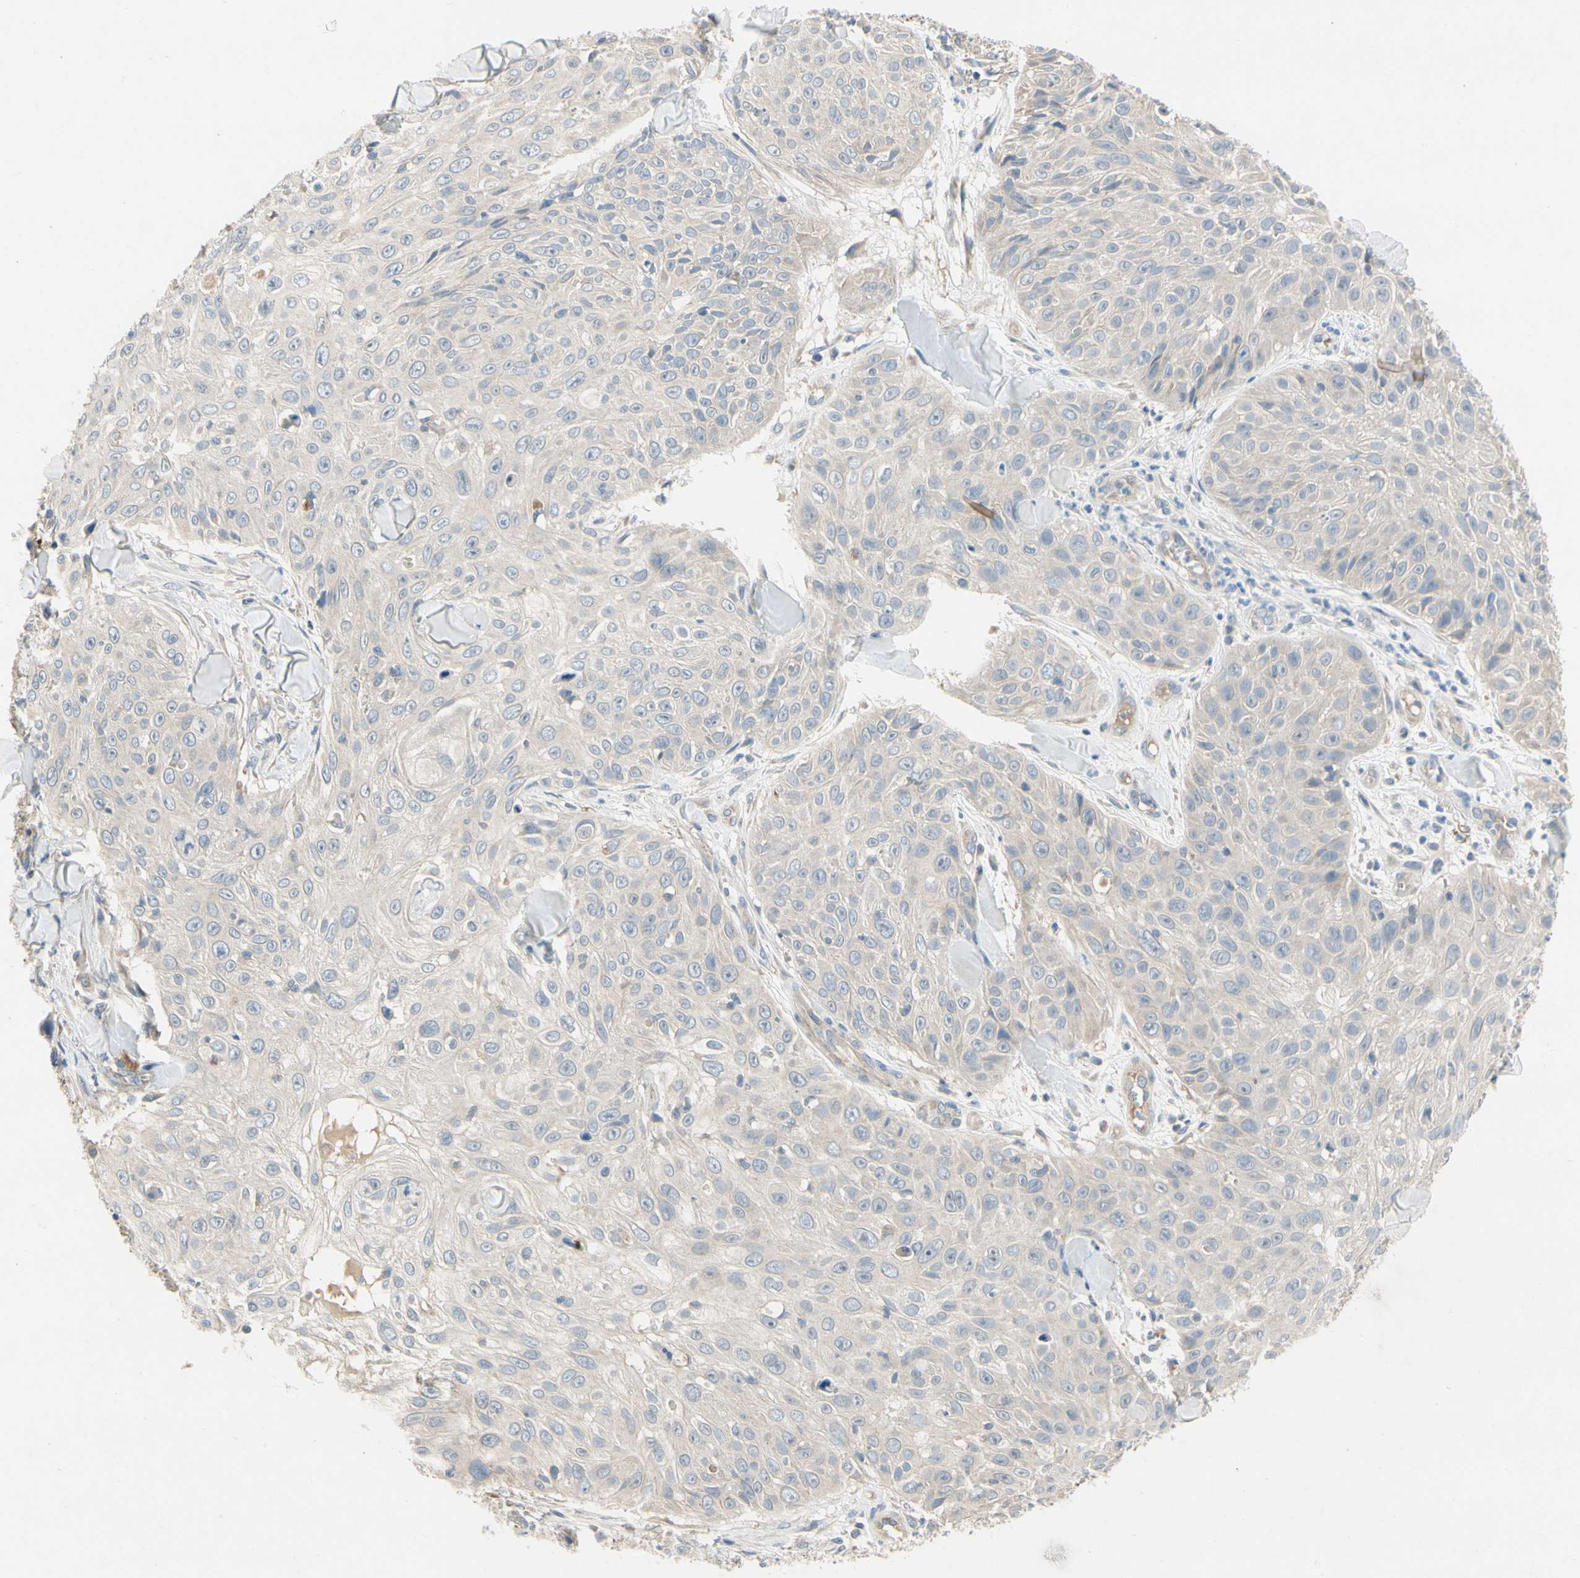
{"staining": {"intensity": "negative", "quantity": "none", "location": "none"}, "tissue": "skin cancer", "cell_type": "Tumor cells", "image_type": "cancer", "snomed": [{"axis": "morphology", "description": "Squamous cell carcinoma, NOS"}, {"axis": "topography", "description": "Skin"}], "caption": "An immunohistochemistry photomicrograph of squamous cell carcinoma (skin) is shown. There is no staining in tumor cells of squamous cell carcinoma (skin).", "gene": "KLHDC8B", "patient": {"sex": "male", "age": 86}}